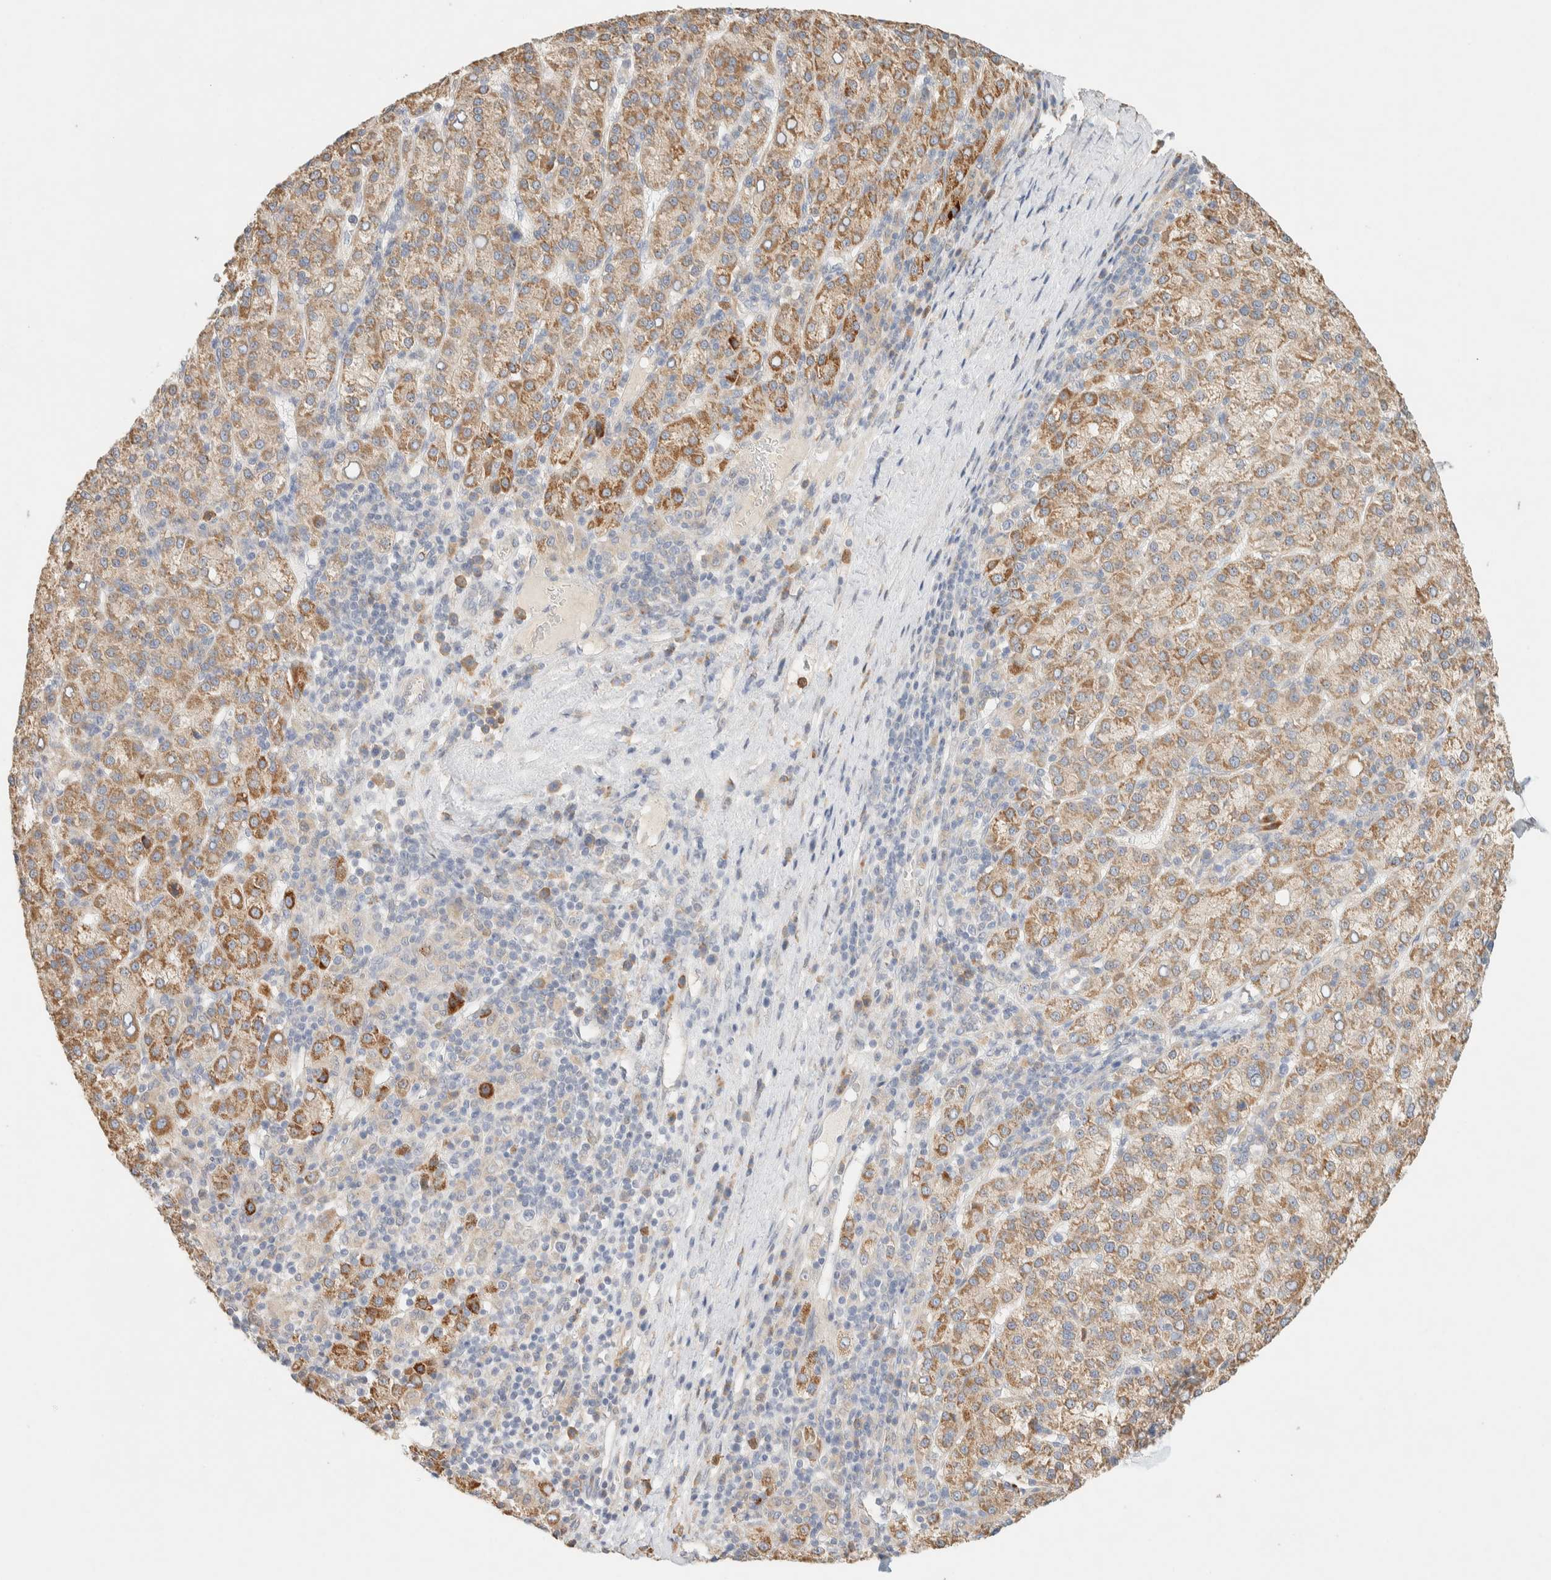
{"staining": {"intensity": "moderate", "quantity": ">75%", "location": "cytoplasmic/membranous"}, "tissue": "liver cancer", "cell_type": "Tumor cells", "image_type": "cancer", "snomed": [{"axis": "morphology", "description": "Carcinoma, Hepatocellular, NOS"}, {"axis": "topography", "description": "Liver"}], "caption": "This is a histology image of IHC staining of liver hepatocellular carcinoma, which shows moderate staining in the cytoplasmic/membranous of tumor cells.", "gene": "TTC3", "patient": {"sex": "female", "age": 58}}